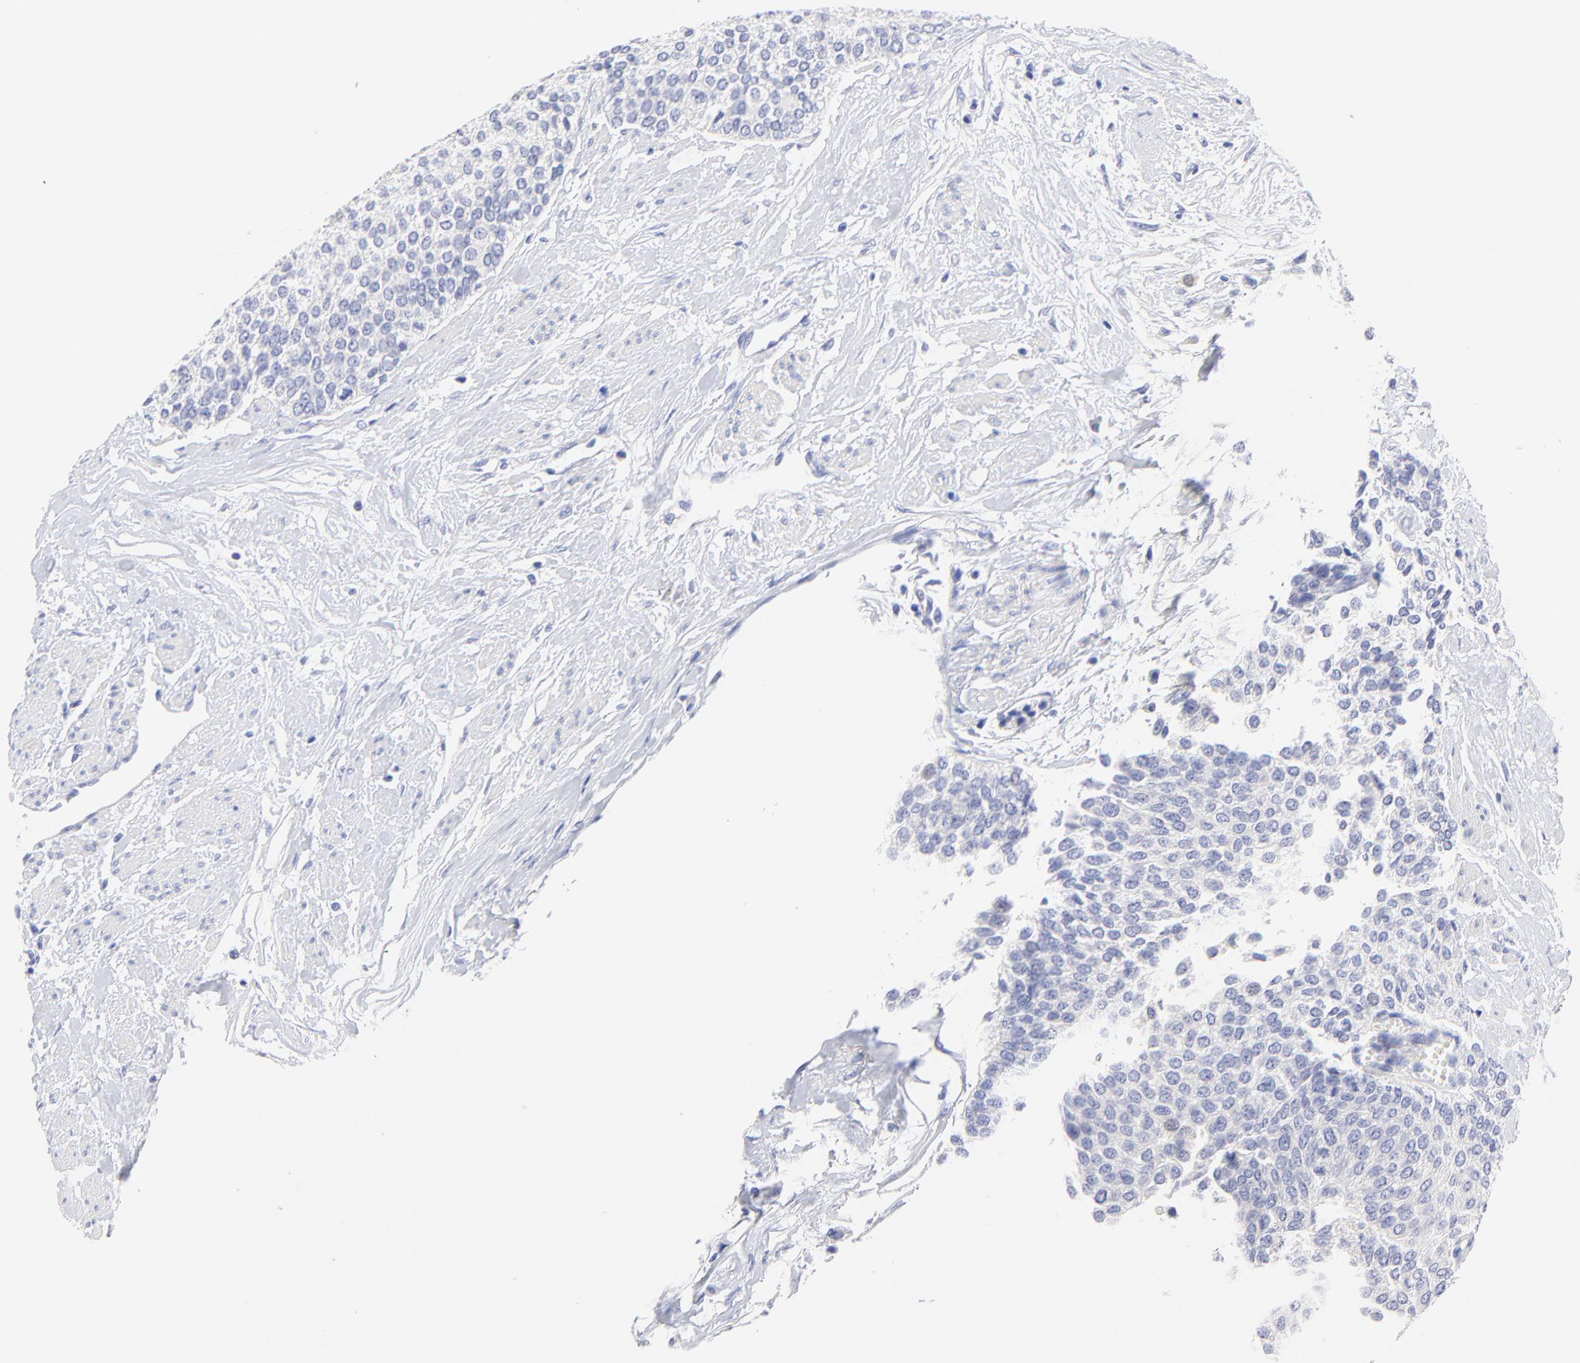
{"staining": {"intensity": "negative", "quantity": "none", "location": "none"}, "tissue": "urothelial cancer", "cell_type": "Tumor cells", "image_type": "cancer", "snomed": [{"axis": "morphology", "description": "Urothelial carcinoma, Low grade"}, {"axis": "topography", "description": "Urinary bladder"}], "caption": "Tumor cells are negative for brown protein staining in urothelial carcinoma (low-grade).", "gene": "EBP", "patient": {"sex": "female", "age": 73}}